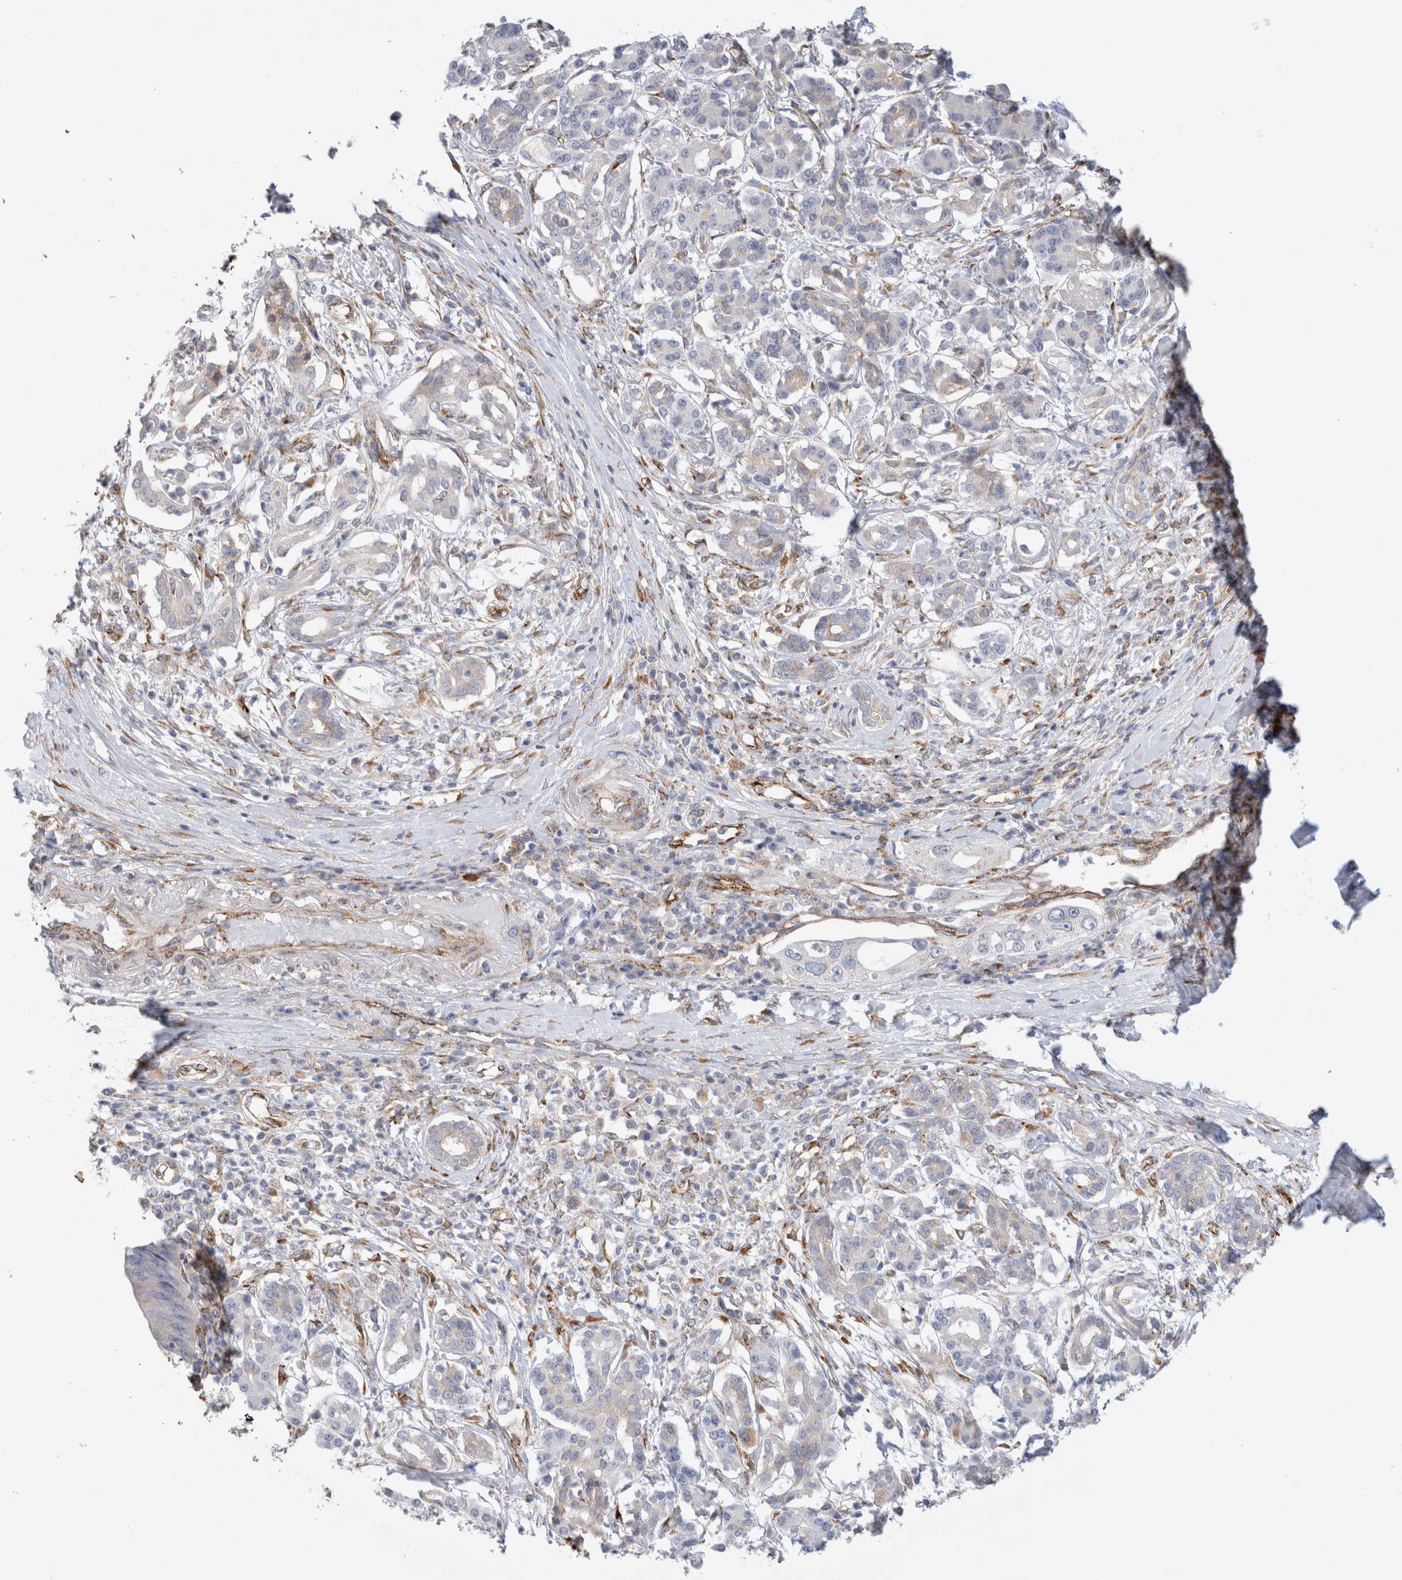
{"staining": {"intensity": "weak", "quantity": "<25%", "location": "cytoplasmic/membranous"}, "tissue": "pancreatic cancer", "cell_type": "Tumor cells", "image_type": "cancer", "snomed": [{"axis": "morphology", "description": "Adenocarcinoma, NOS"}, {"axis": "topography", "description": "Pancreas"}], "caption": "Image shows no significant protein staining in tumor cells of pancreatic adenocarcinoma.", "gene": "CNPY4", "patient": {"sex": "female", "age": 56}}